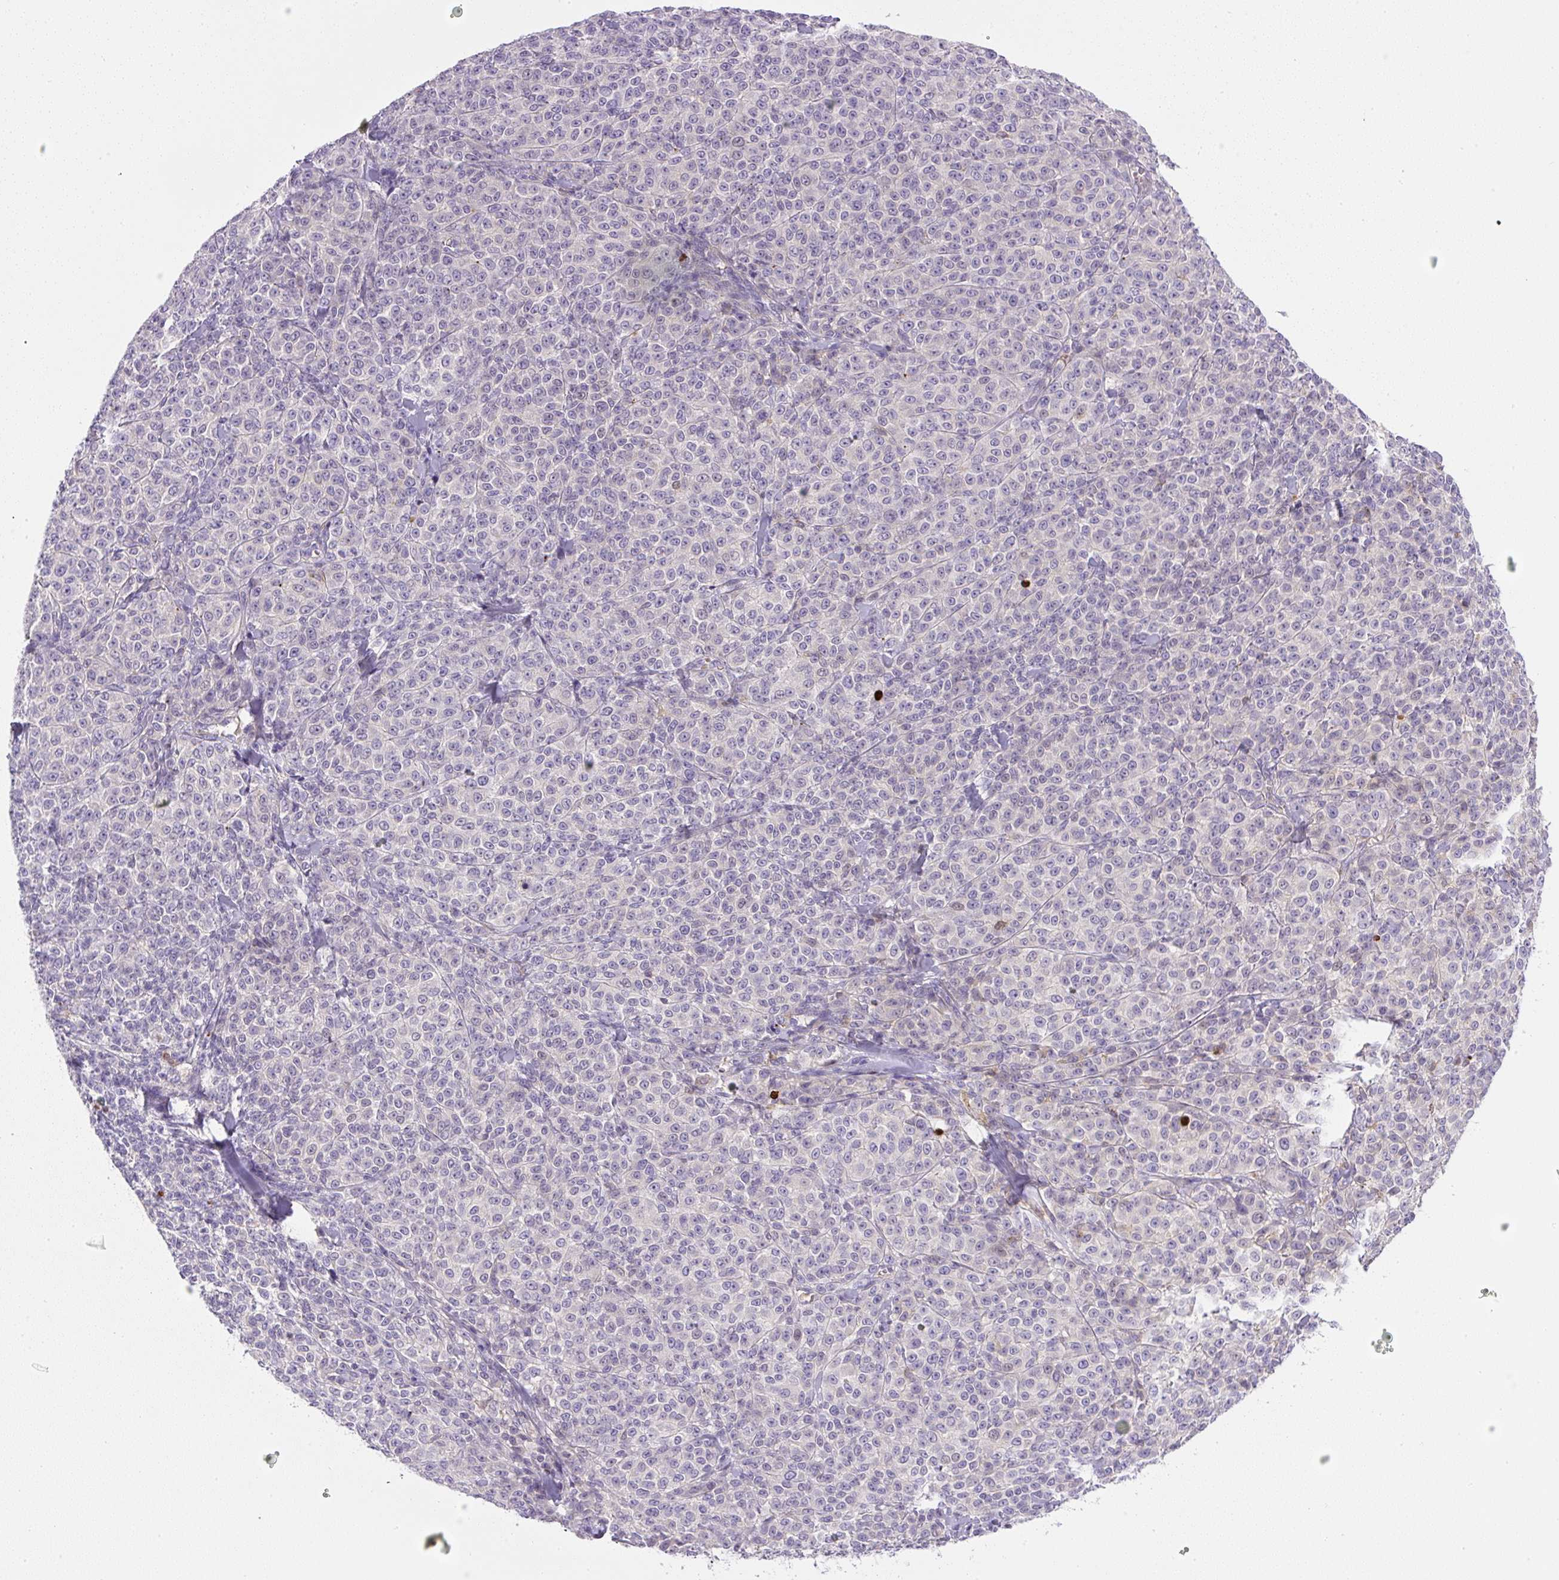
{"staining": {"intensity": "negative", "quantity": "none", "location": "none"}, "tissue": "melanoma", "cell_type": "Tumor cells", "image_type": "cancer", "snomed": [{"axis": "morphology", "description": "Normal tissue, NOS"}, {"axis": "morphology", "description": "Malignant melanoma, NOS"}, {"axis": "topography", "description": "Skin"}], "caption": "The histopathology image demonstrates no significant staining in tumor cells of melanoma.", "gene": "PIP5KL1", "patient": {"sex": "female", "age": 34}}